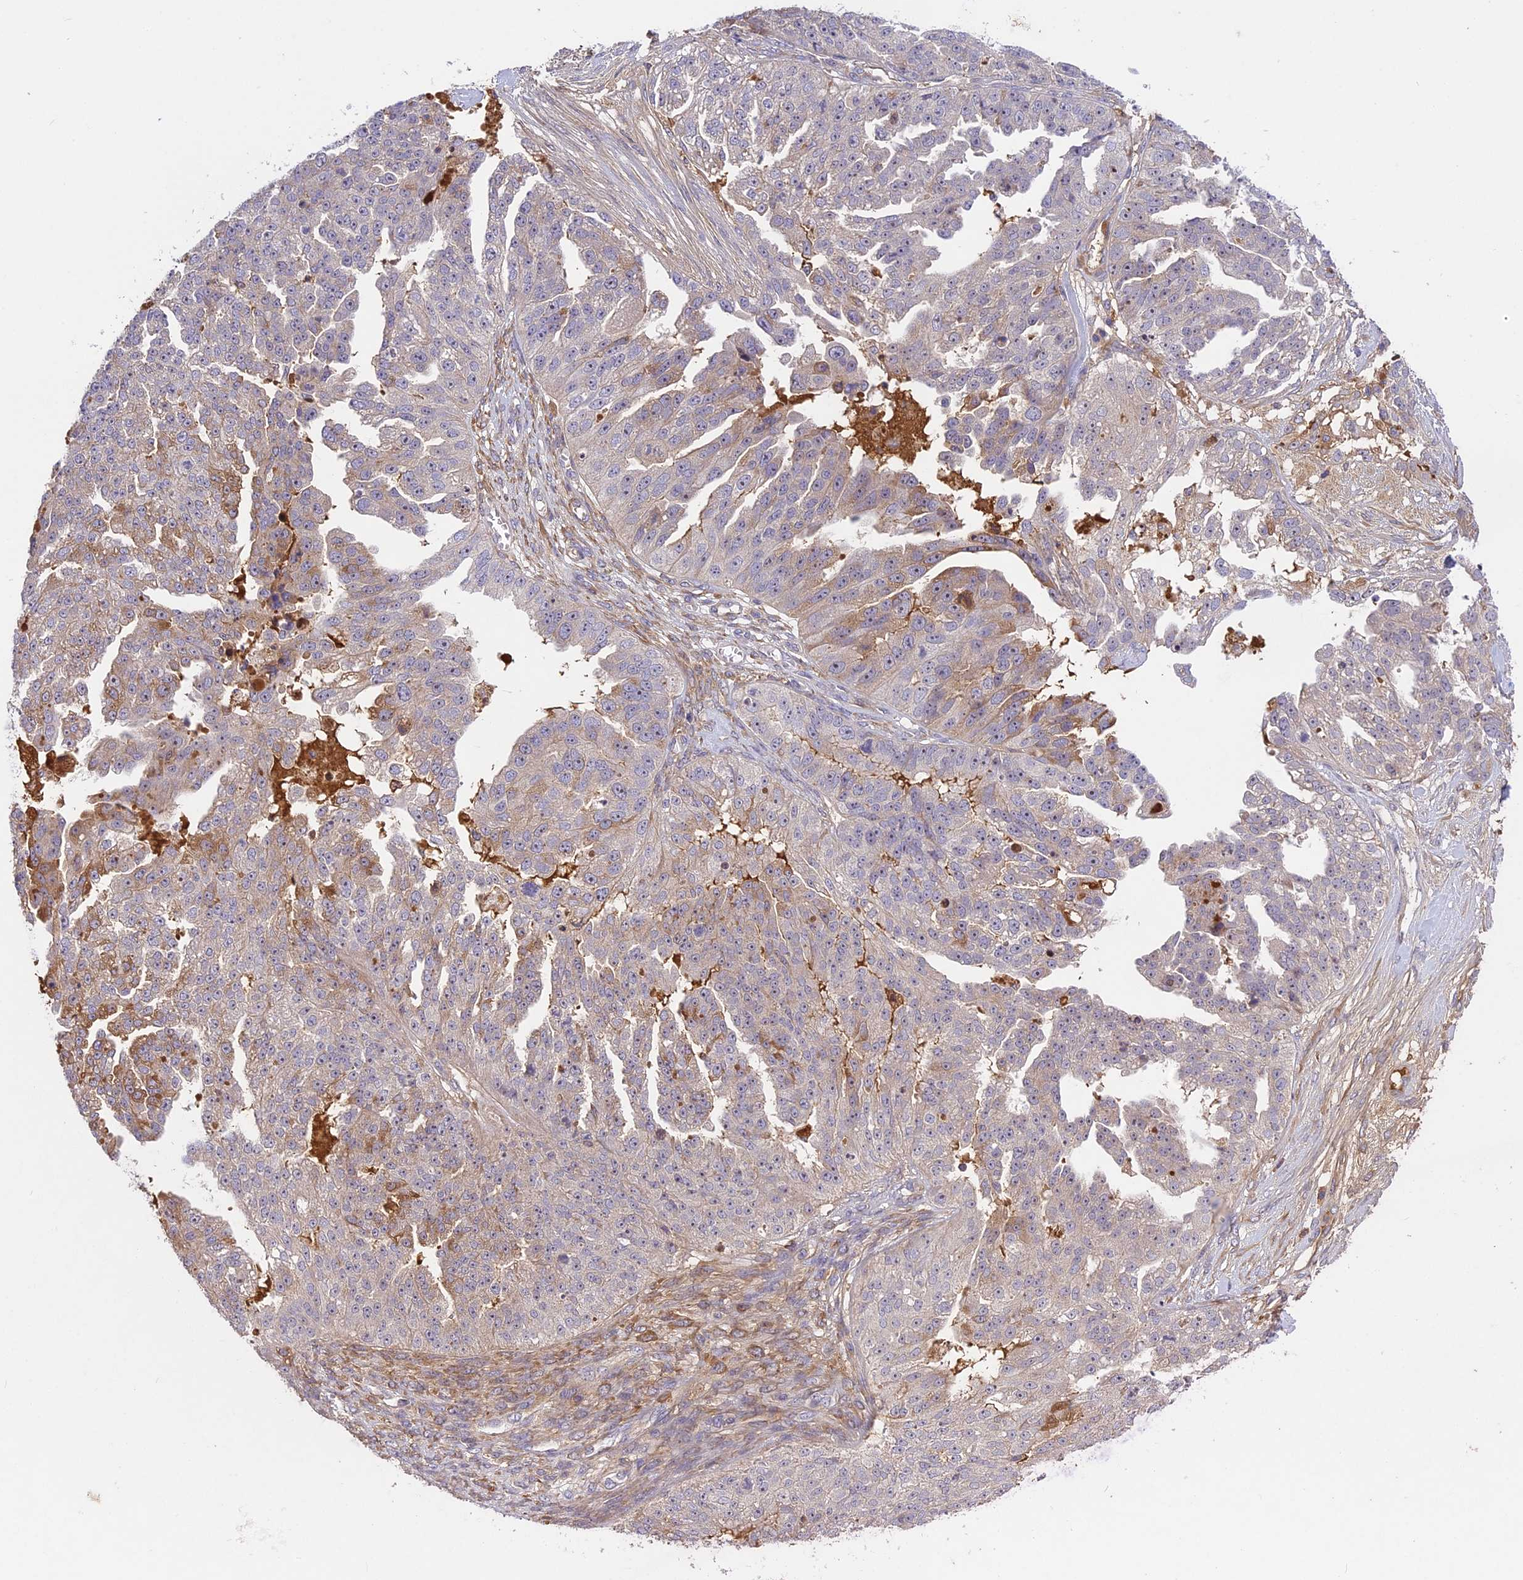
{"staining": {"intensity": "moderate", "quantity": "<25%", "location": "cytoplasmic/membranous"}, "tissue": "ovarian cancer", "cell_type": "Tumor cells", "image_type": "cancer", "snomed": [{"axis": "morphology", "description": "Cystadenocarcinoma, serous, NOS"}, {"axis": "topography", "description": "Ovary"}], "caption": "Tumor cells show low levels of moderate cytoplasmic/membranous staining in about <25% of cells in human ovarian serous cystadenocarcinoma.", "gene": "ADO", "patient": {"sex": "female", "age": 58}}